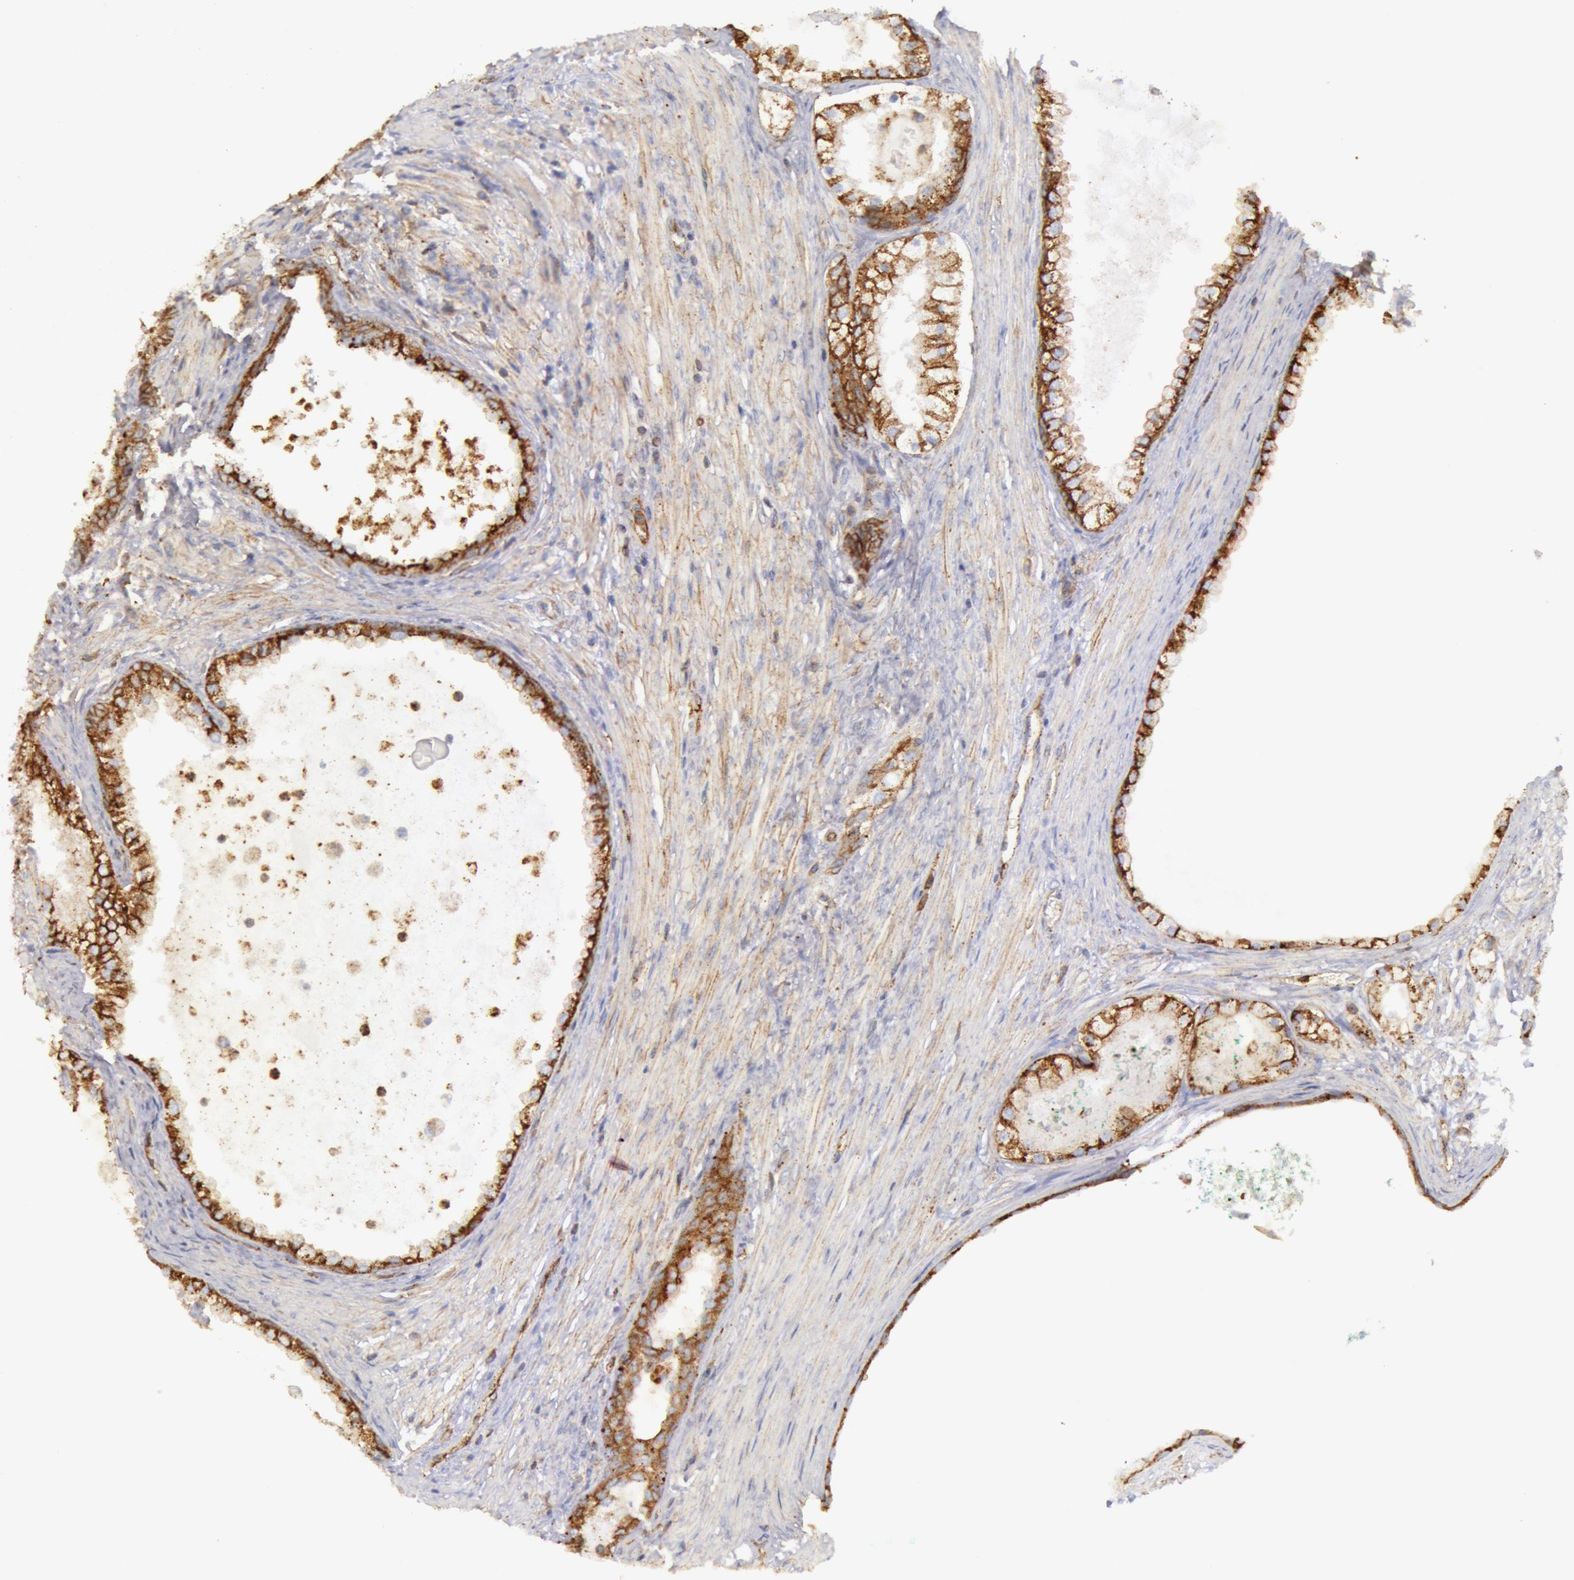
{"staining": {"intensity": "moderate", "quantity": ">75%", "location": "cytoplasmic/membranous"}, "tissue": "prostate cancer", "cell_type": "Tumor cells", "image_type": "cancer", "snomed": [{"axis": "morphology", "description": "Adenocarcinoma, Medium grade"}, {"axis": "topography", "description": "Prostate"}], "caption": "A histopathology image showing moderate cytoplasmic/membranous positivity in about >75% of tumor cells in prostate cancer, as visualized by brown immunohistochemical staining.", "gene": "FLOT2", "patient": {"sex": "male", "age": 70}}